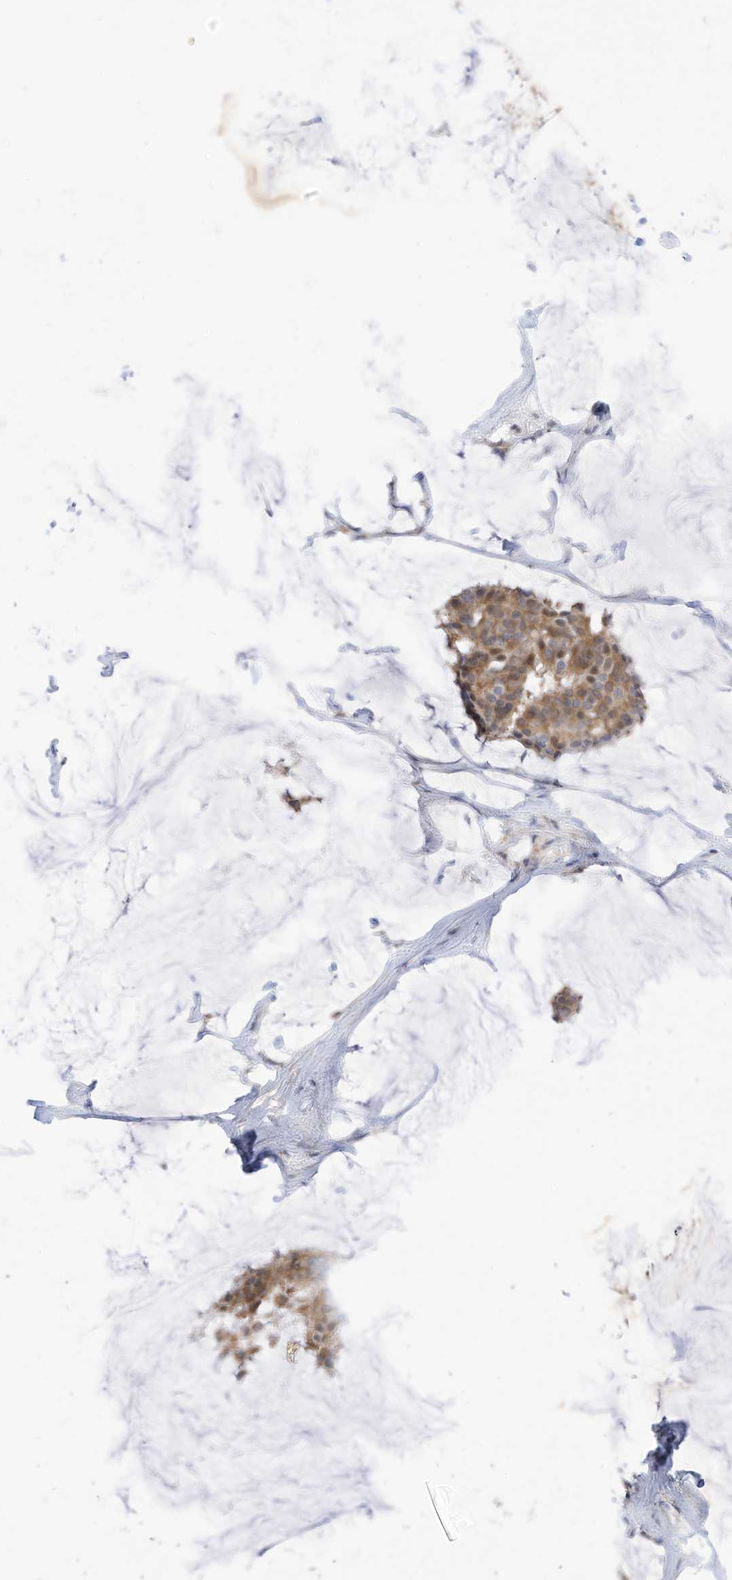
{"staining": {"intensity": "moderate", "quantity": ">75%", "location": "cytoplasmic/membranous"}, "tissue": "breast cancer", "cell_type": "Tumor cells", "image_type": "cancer", "snomed": [{"axis": "morphology", "description": "Duct carcinoma"}, {"axis": "topography", "description": "Breast"}], "caption": "Immunohistochemistry (IHC) staining of breast cancer (intraductal carcinoma), which displays medium levels of moderate cytoplasmic/membranous positivity in approximately >75% of tumor cells indicating moderate cytoplasmic/membranous protein positivity. The staining was performed using DAB (3,3'-diaminobenzidine) (brown) for protein detection and nuclei were counterstained in hematoxylin (blue).", "gene": "OFD1", "patient": {"sex": "female", "age": 93}}